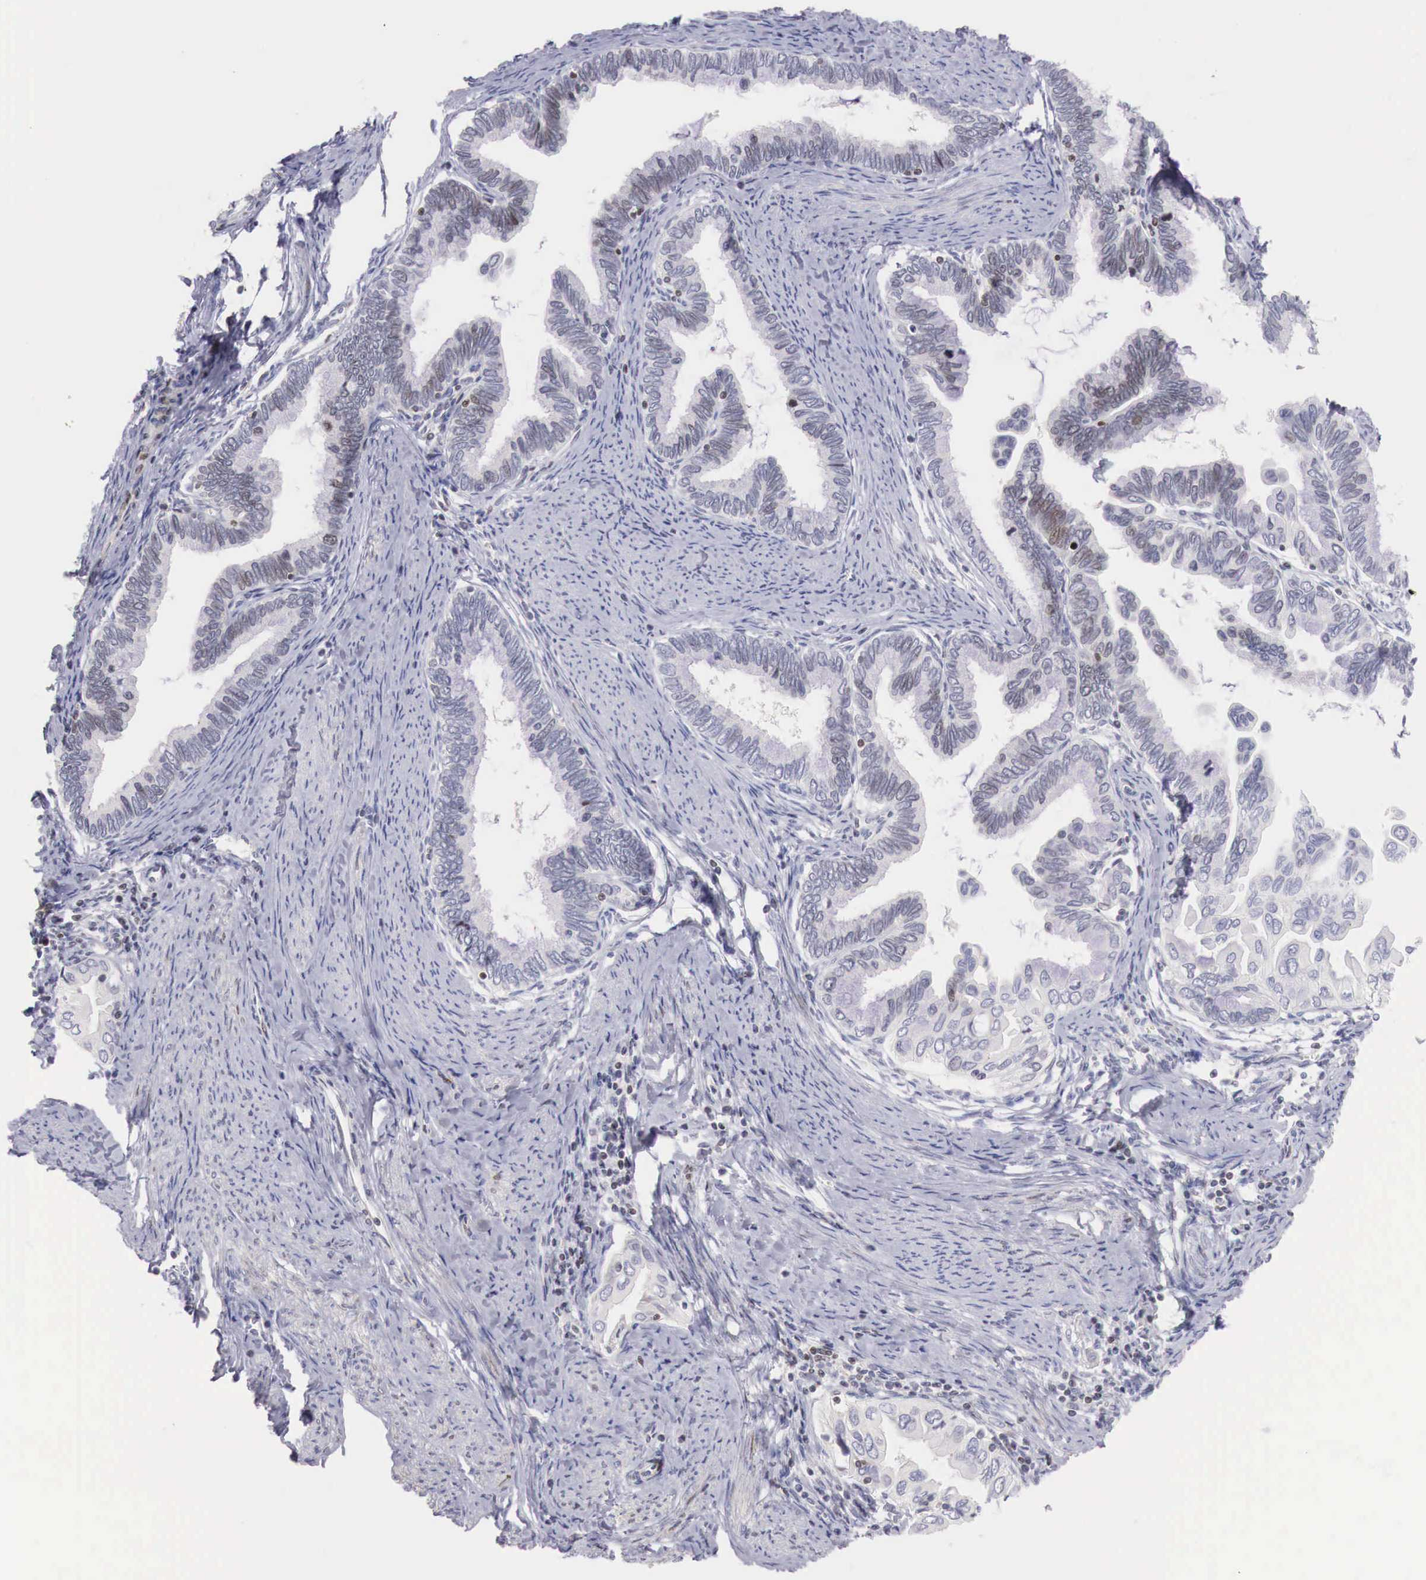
{"staining": {"intensity": "weak", "quantity": "<25%", "location": "none"}, "tissue": "cervical cancer", "cell_type": "Tumor cells", "image_type": "cancer", "snomed": [{"axis": "morphology", "description": "Adenocarcinoma, NOS"}, {"axis": "topography", "description": "Cervix"}], "caption": "Protein analysis of cervical cancer (adenocarcinoma) displays no significant staining in tumor cells.", "gene": "CLCN5", "patient": {"sex": "female", "age": 49}}